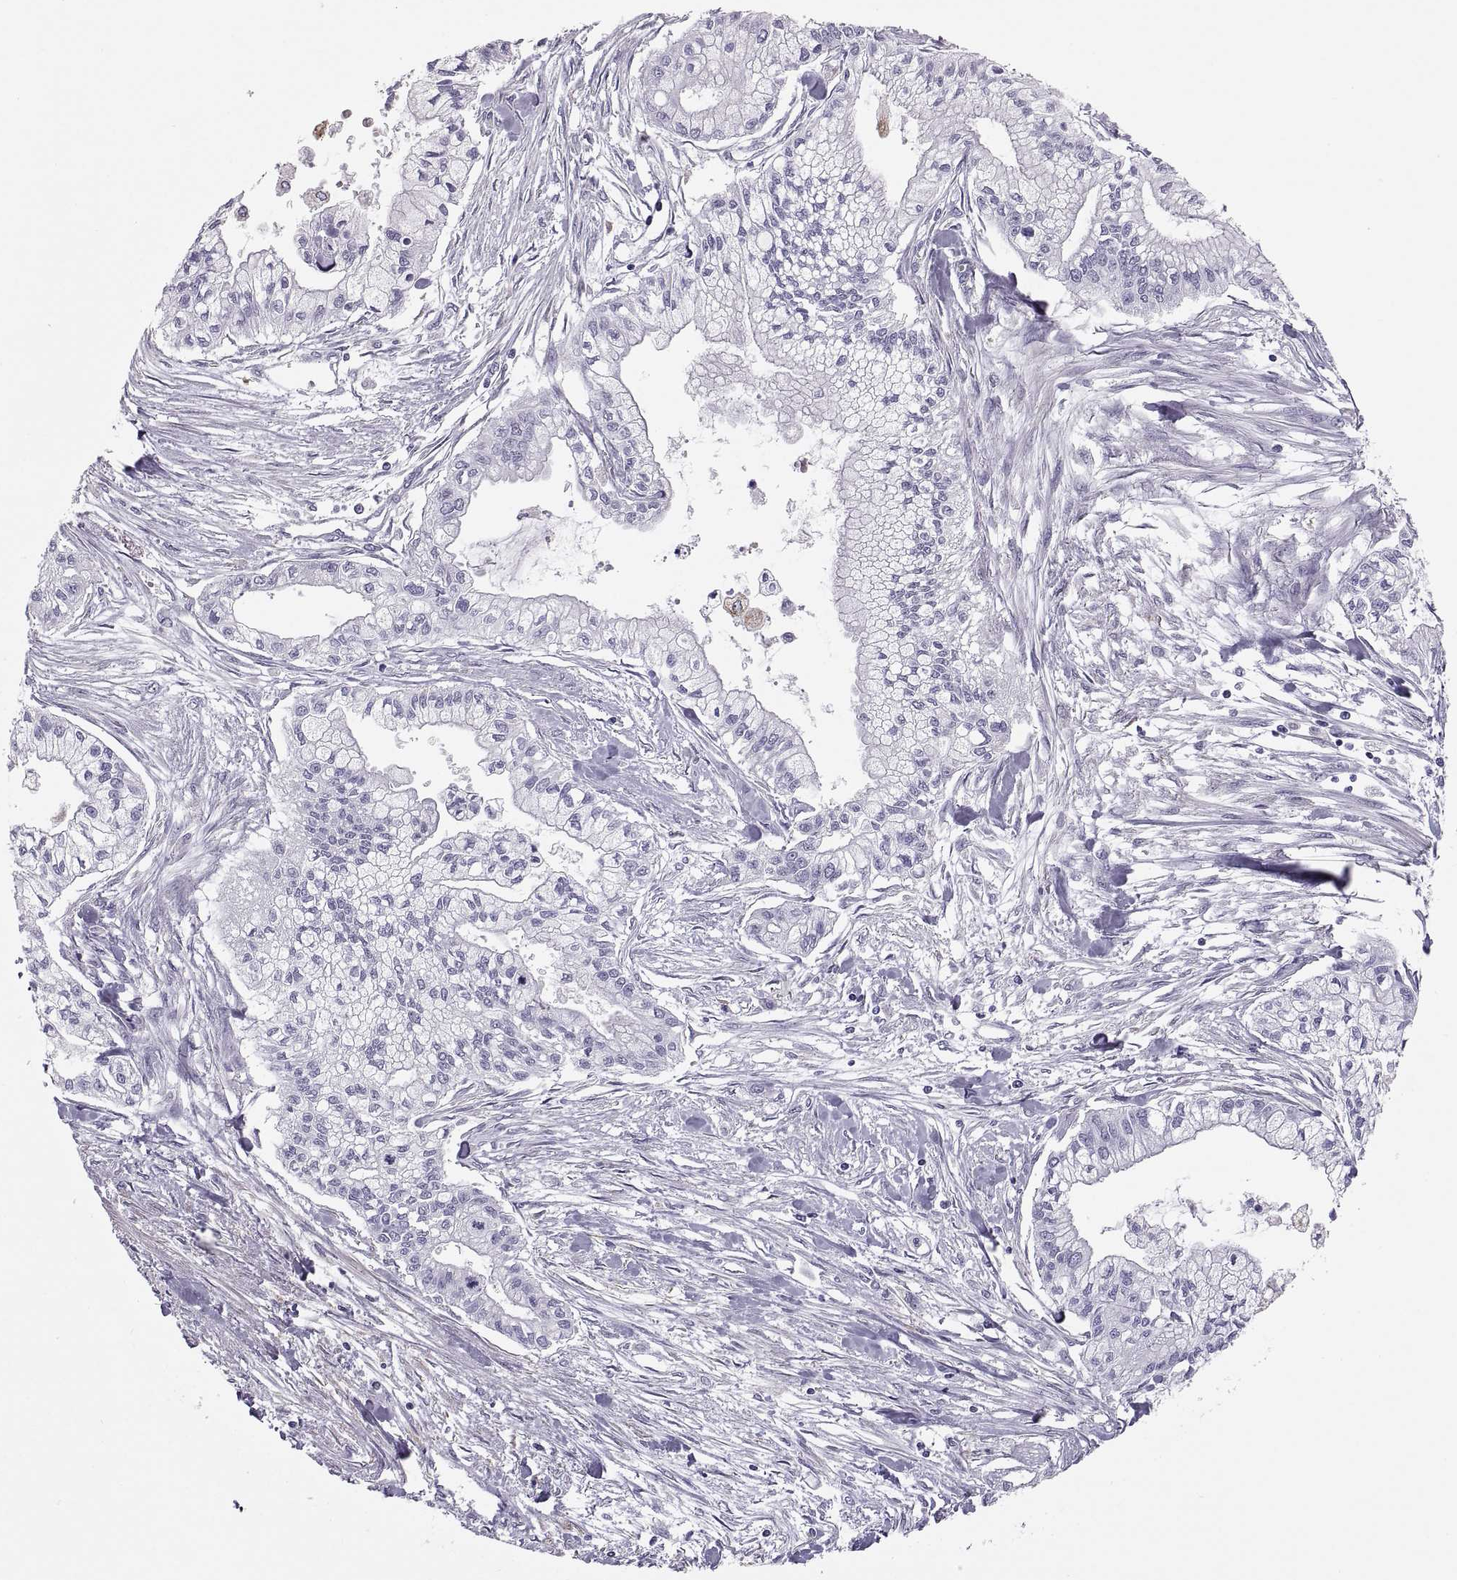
{"staining": {"intensity": "negative", "quantity": "none", "location": "none"}, "tissue": "pancreatic cancer", "cell_type": "Tumor cells", "image_type": "cancer", "snomed": [{"axis": "morphology", "description": "Adenocarcinoma, NOS"}, {"axis": "topography", "description": "Pancreas"}], "caption": "Human pancreatic adenocarcinoma stained for a protein using IHC reveals no staining in tumor cells.", "gene": "COL9A3", "patient": {"sex": "male", "age": 54}}